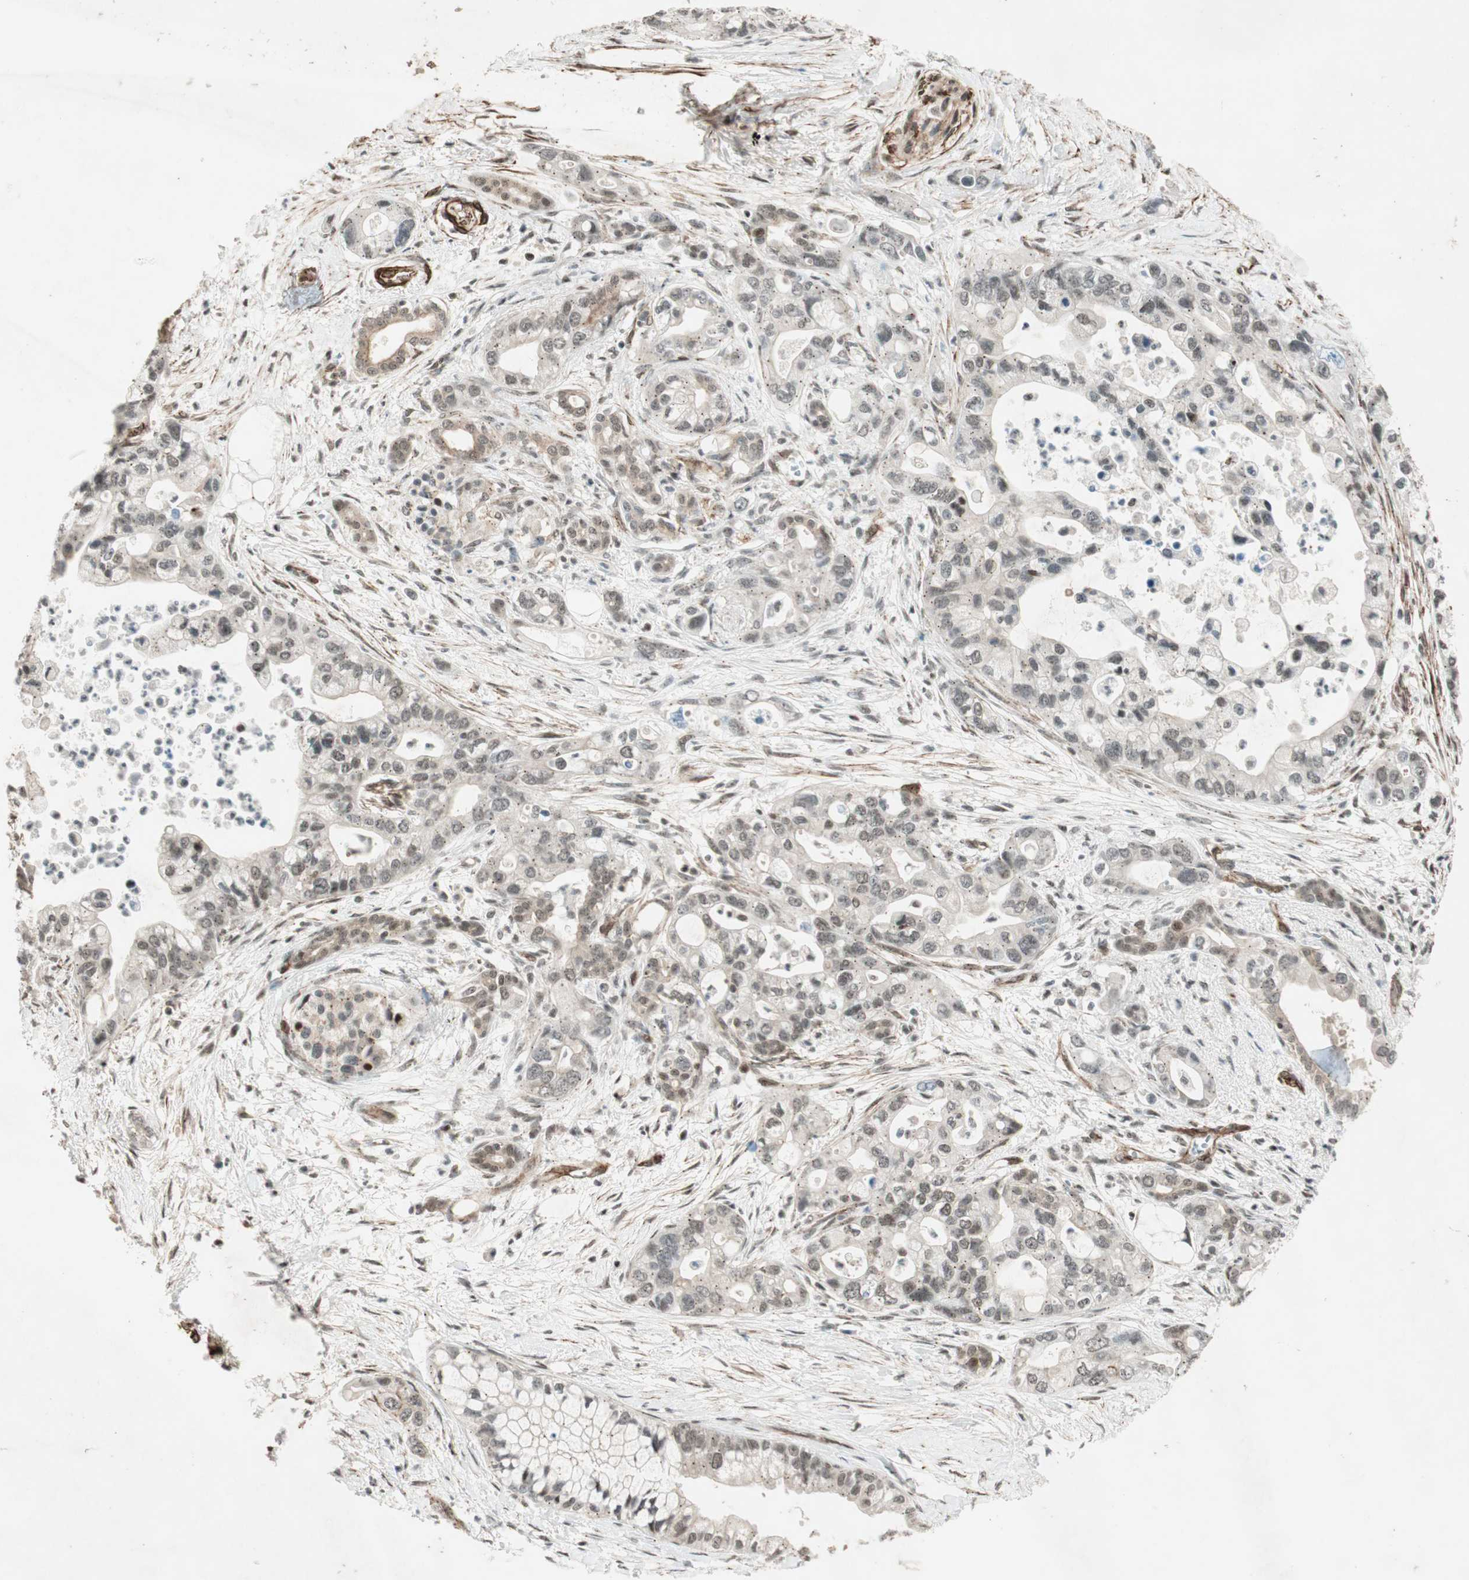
{"staining": {"intensity": "weak", "quantity": "<25%", "location": "cytoplasmic/membranous,nuclear"}, "tissue": "pancreatic cancer", "cell_type": "Tumor cells", "image_type": "cancer", "snomed": [{"axis": "morphology", "description": "Adenocarcinoma, NOS"}, {"axis": "topography", "description": "Pancreas"}], "caption": "There is no significant staining in tumor cells of pancreatic adenocarcinoma.", "gene": "CDK19", "patient": {"sex": "male", "age": 70}}